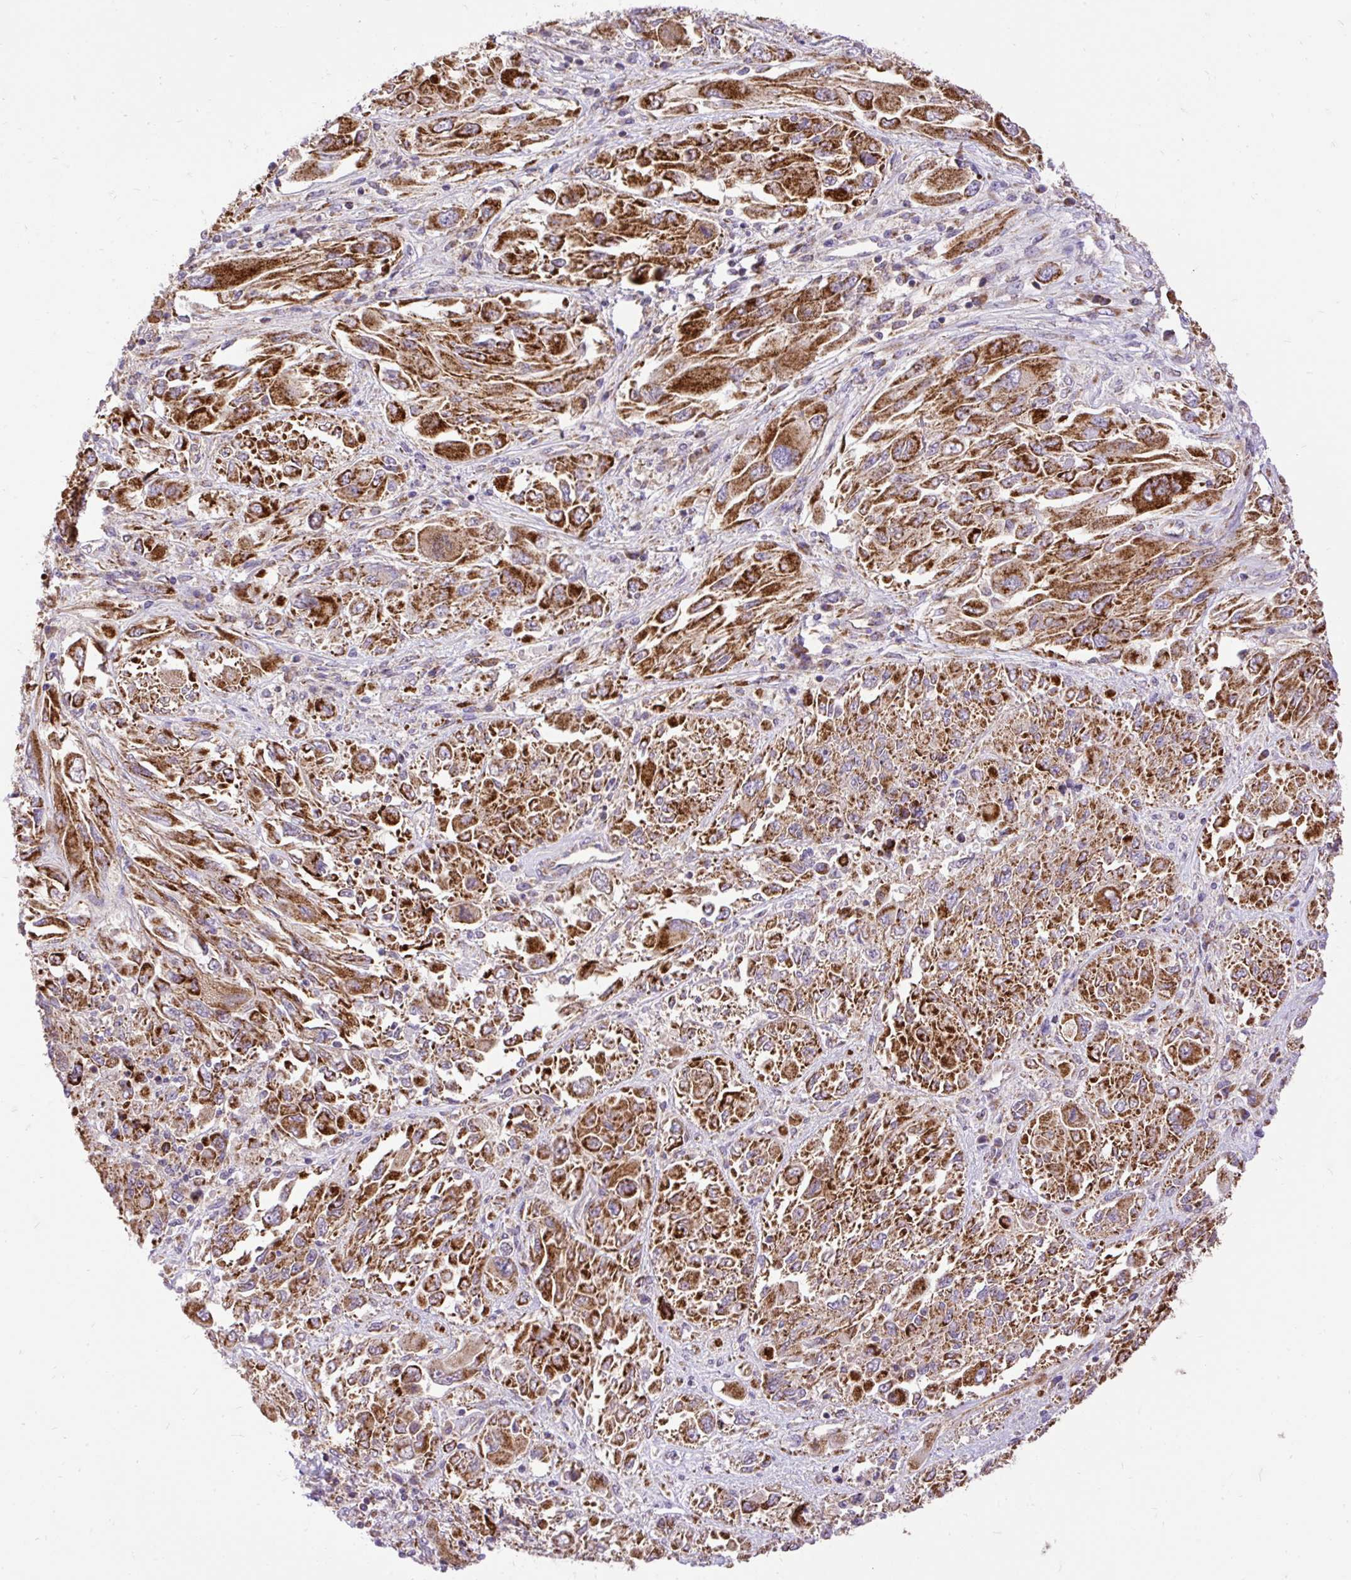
{"staining": {"intensity": "strong", "quantity": ">75%", "location": "cytoplasmic/membranous"}, "tissue": "melanoma", "cell_type": "Tumor cells", "image_type": "cancer", "snomed": [{"axis": "morphology", "description": "Malignant melanoma, NOS"}, {"axis": "topography", "description": "Skin"}], "caption": "Human melanoma stained with a brown dye shows strong cytoplasmic/membranous positive positivity in about >75% of tumor cells.", "gene": "TOMM40", "patient": {"sex": "female", "age": 91}}